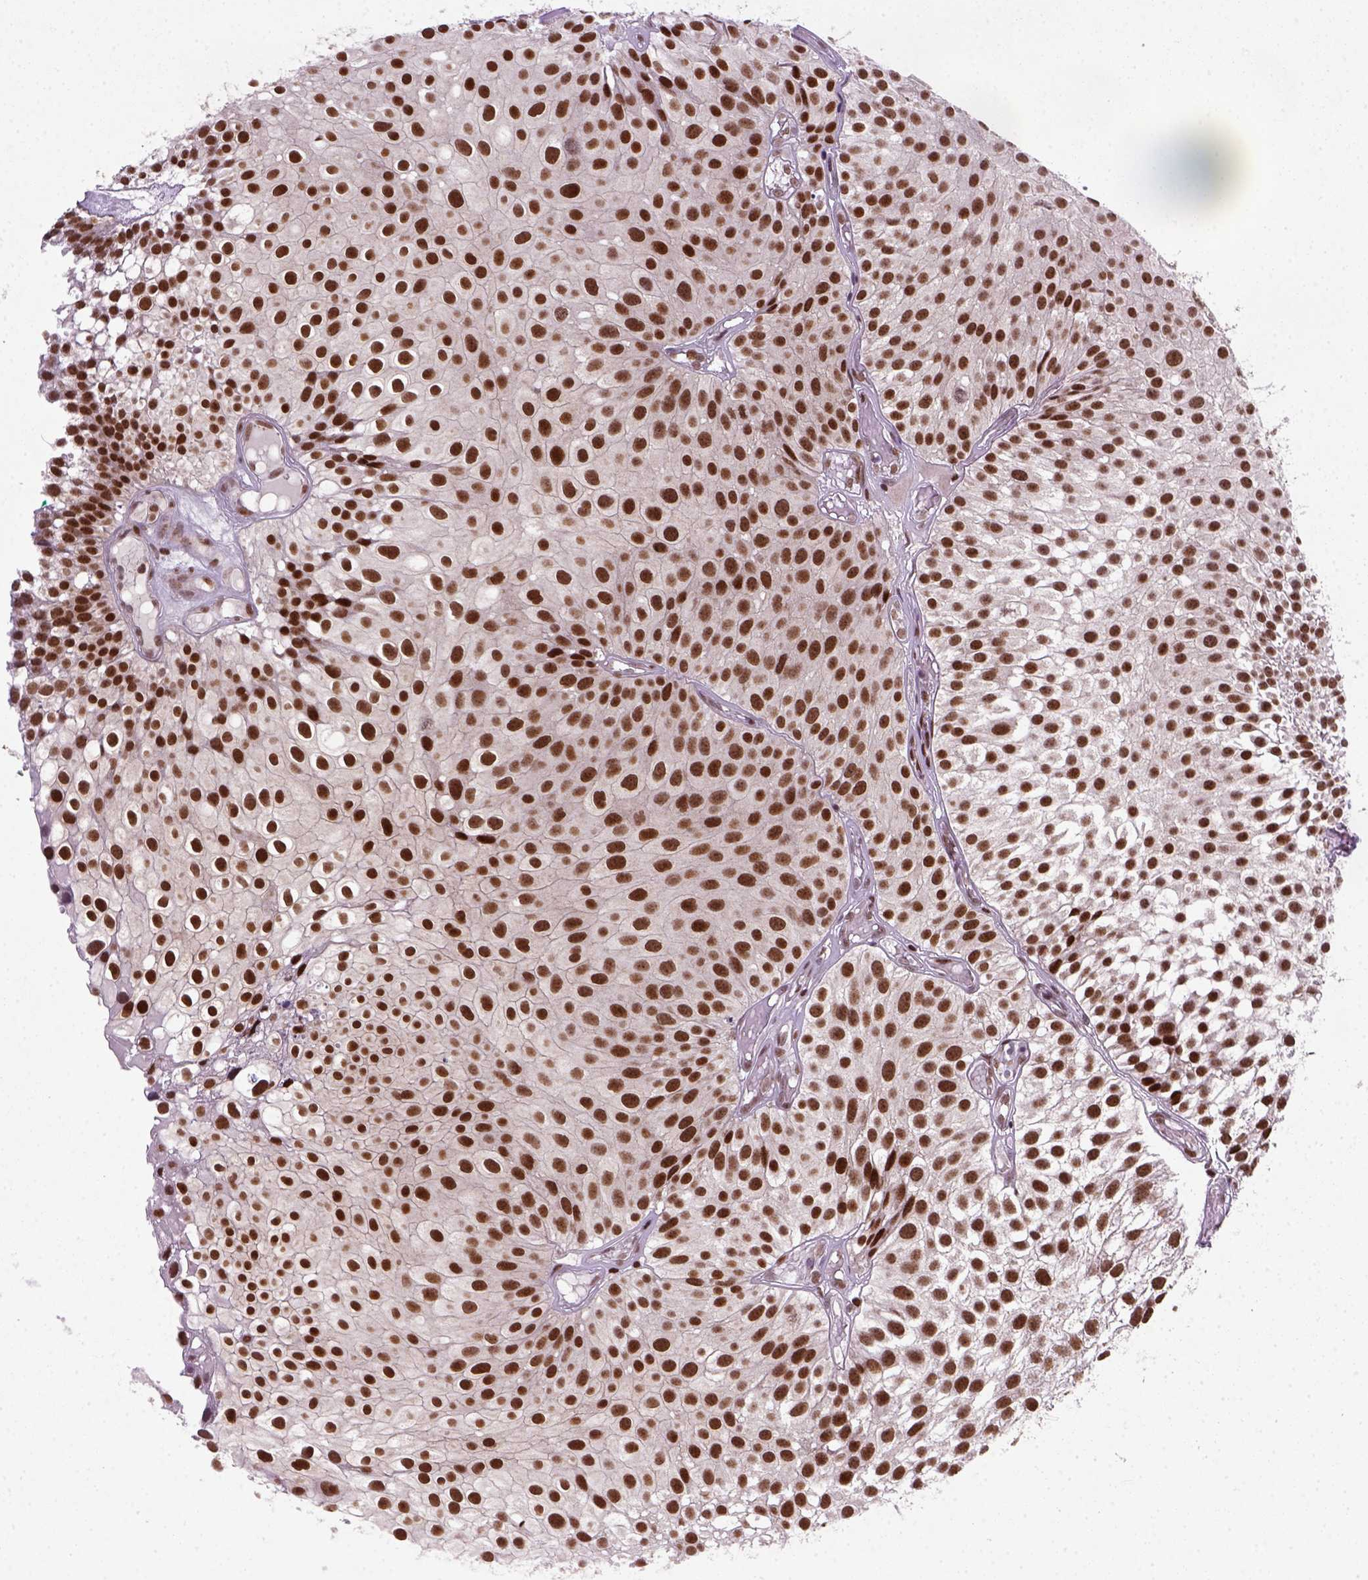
{"staining": {"intensity": "strong", "quantity": ">75%", "location": "nuclear"}, "tissue": "urothelial cancer", "cell_type": "Tumor cells", "image_type": "cancer", "snomed": [{"axis": "morphology", "description": "Urothelial carcinoma, Low grade"}, {"axis": "topography", "description": "Urinary bladder"}], "caption": "Immunohistochemistry (IHC) of urothelial carcinoma (low-grade) reveals high levels of strong nuclear positivity in about >75% of tumor cells.", "gene": "MGMT", "patient": {"sex": "male", "age": 79}}